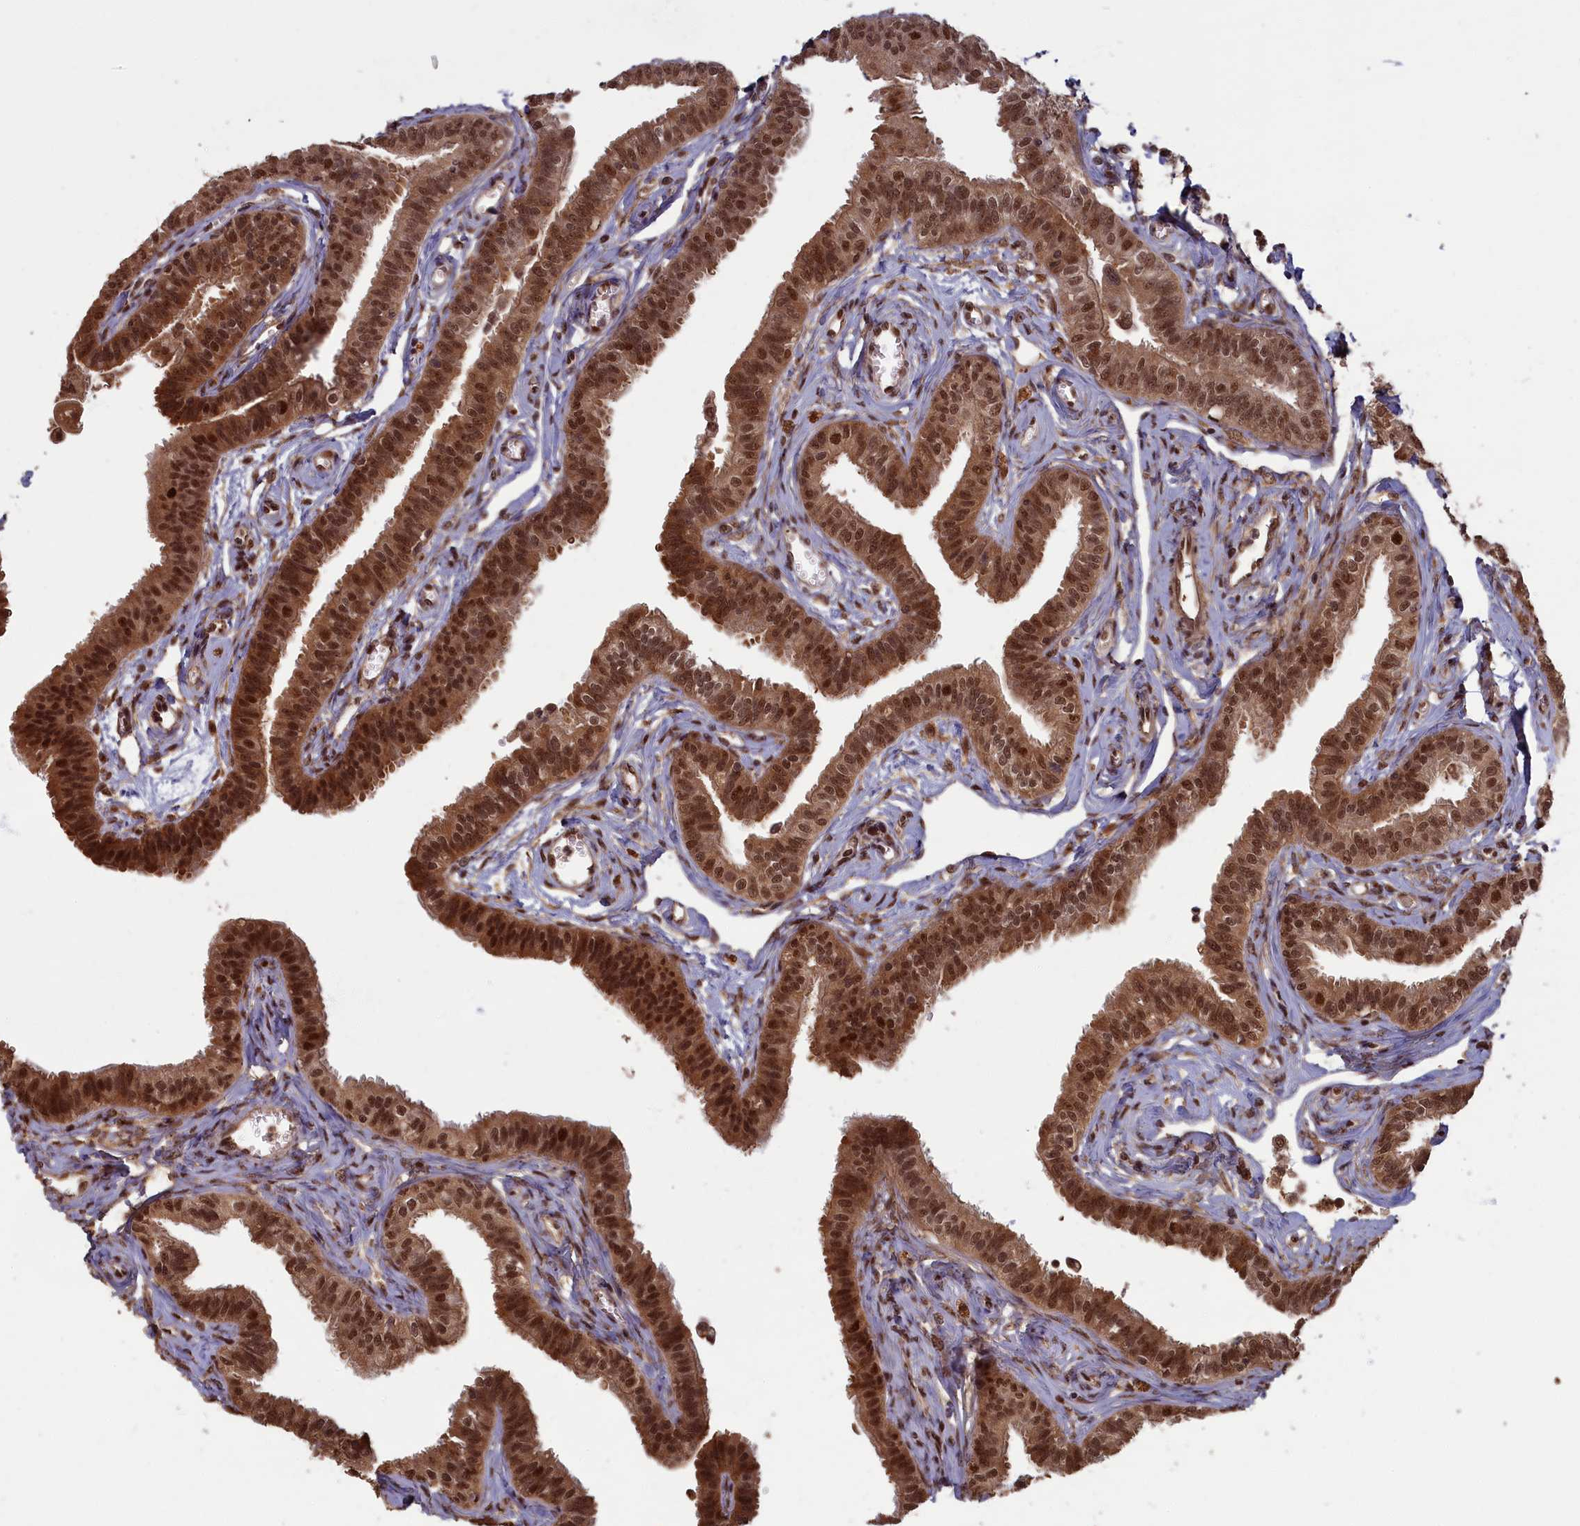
{"staining": {"intensity": "strong", "quantity": ">75%", "location": "cytoplasmic/membranous,nuclear"}, "tissue": "fallopian tube", "cell_type": "Glandular cells", "image_type": "normal", "snomed": [{"axis": "morphology", "description": "Normal tissue, NOS"}, {"axis": "morphology", "description": "Carcinoma, NOS"}, {"axis": "topography", "description": "Fallopian tube"}, {"axis": "topography", "description": "Ovary"}], "caption": "Strong cytoplasmic/membranous,nuclear positivity for a protein is present in approximately >75% of glandular cells of normal fallopian tube using immunohistochemistry (IHC).", "gene": "HIF3A", "patient": {"sex": "female", "age": 59}}